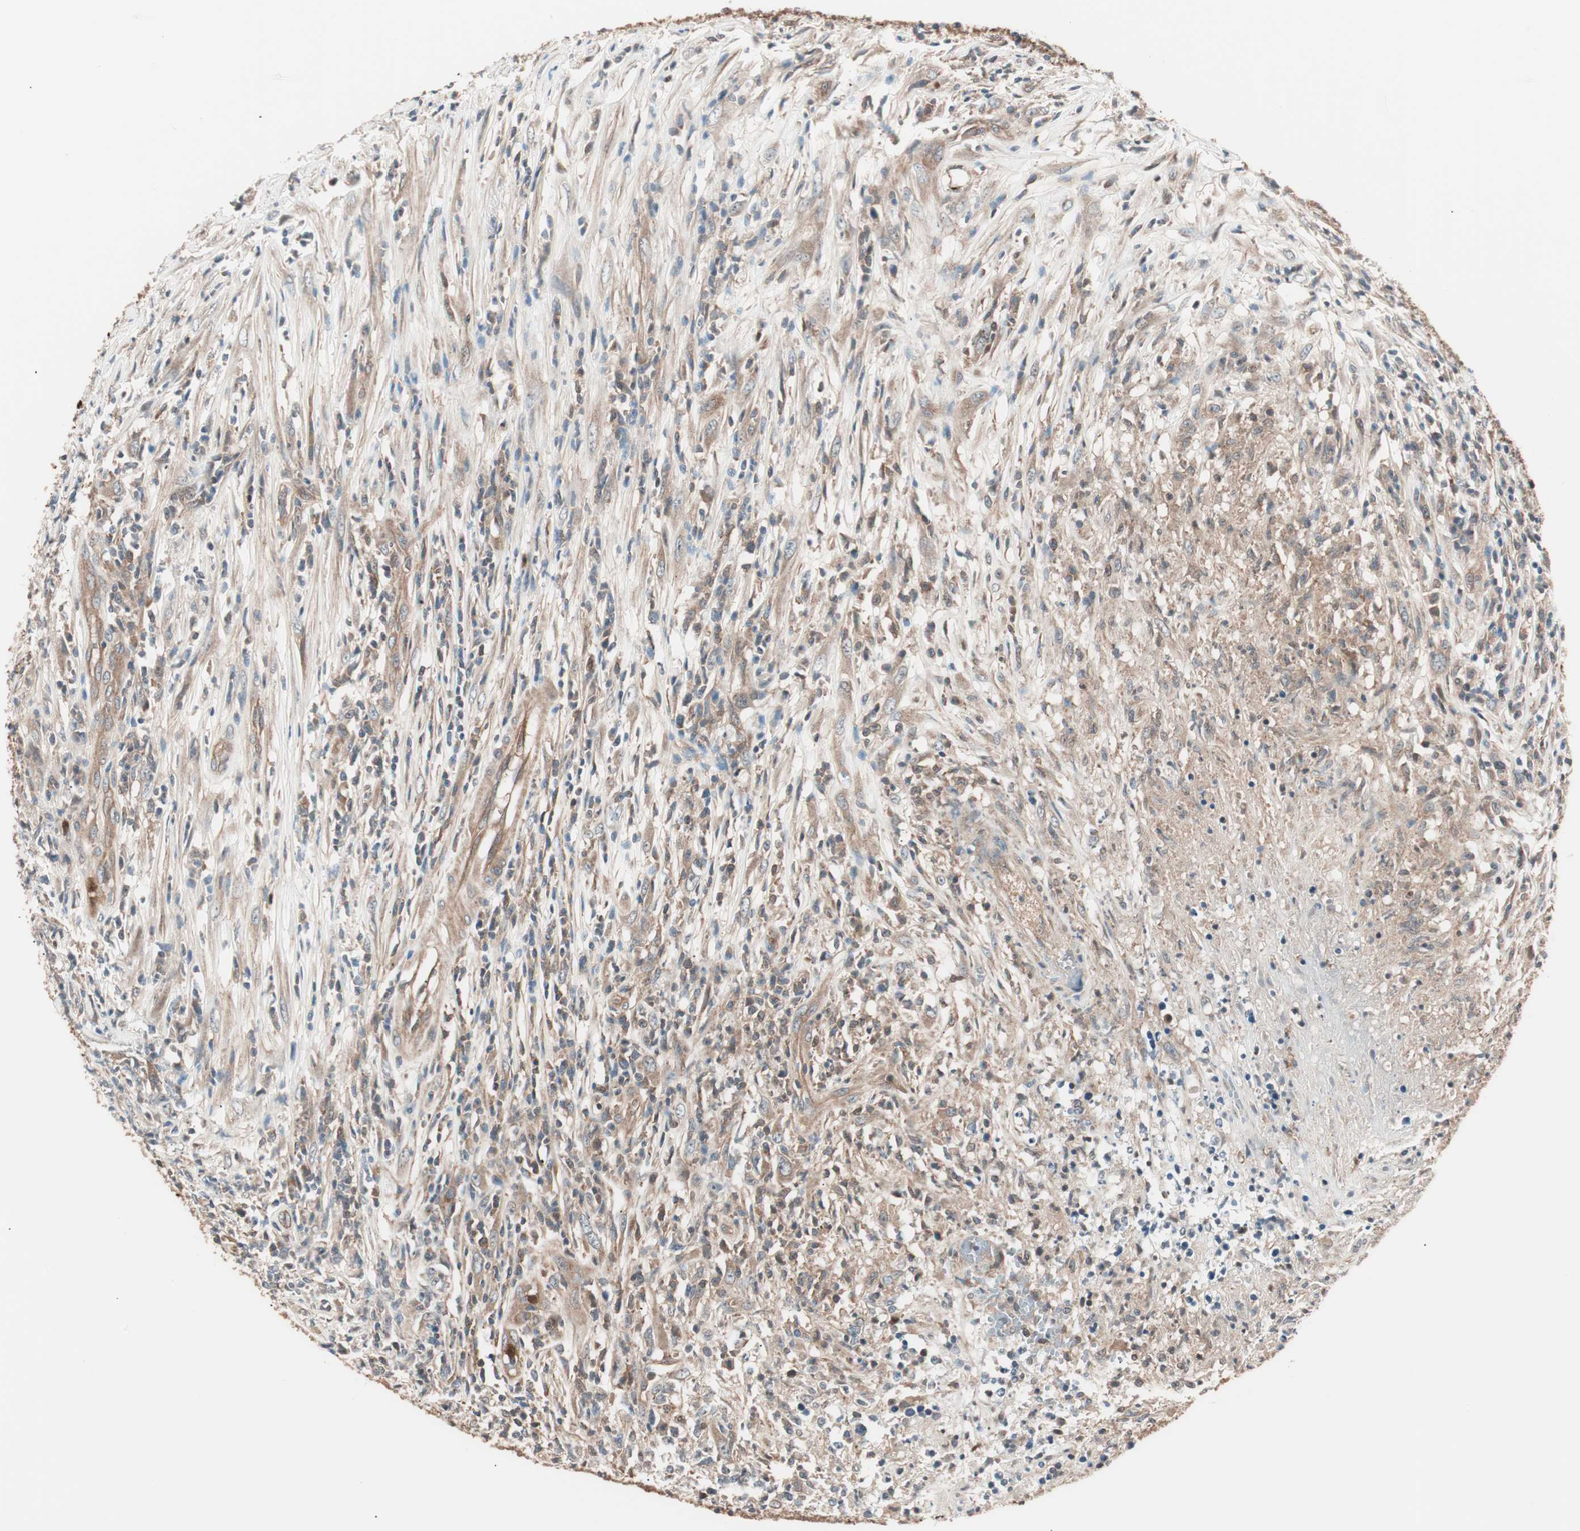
{"staining": {"intensity": "moderate", "quantity": ">75%", "location": "cytoplasmic/membranous"}, "tissue": "lymphoma", "cell_type": "Tumor cells", "image_type": "cancer", "snomed": [{"axis": "morphology", "description": "Malignant lymphoma, non-Hodgkin's type, High grade"}, {"axis": "topography", "description": "Lymph node"}], "caption": "Immunohistochemistry (IHC) micrograph of neoplastic tissue: lymphoma stained using immunohistochemistry reveals medium levels of moderate protein expression localized specifically in the cytoplasmic/membranous of tumor cells, appearing as a cytoplasmic/membranous brown color.", "gene": "TSG101", "patient": {"sex": "female", "age": 84}}